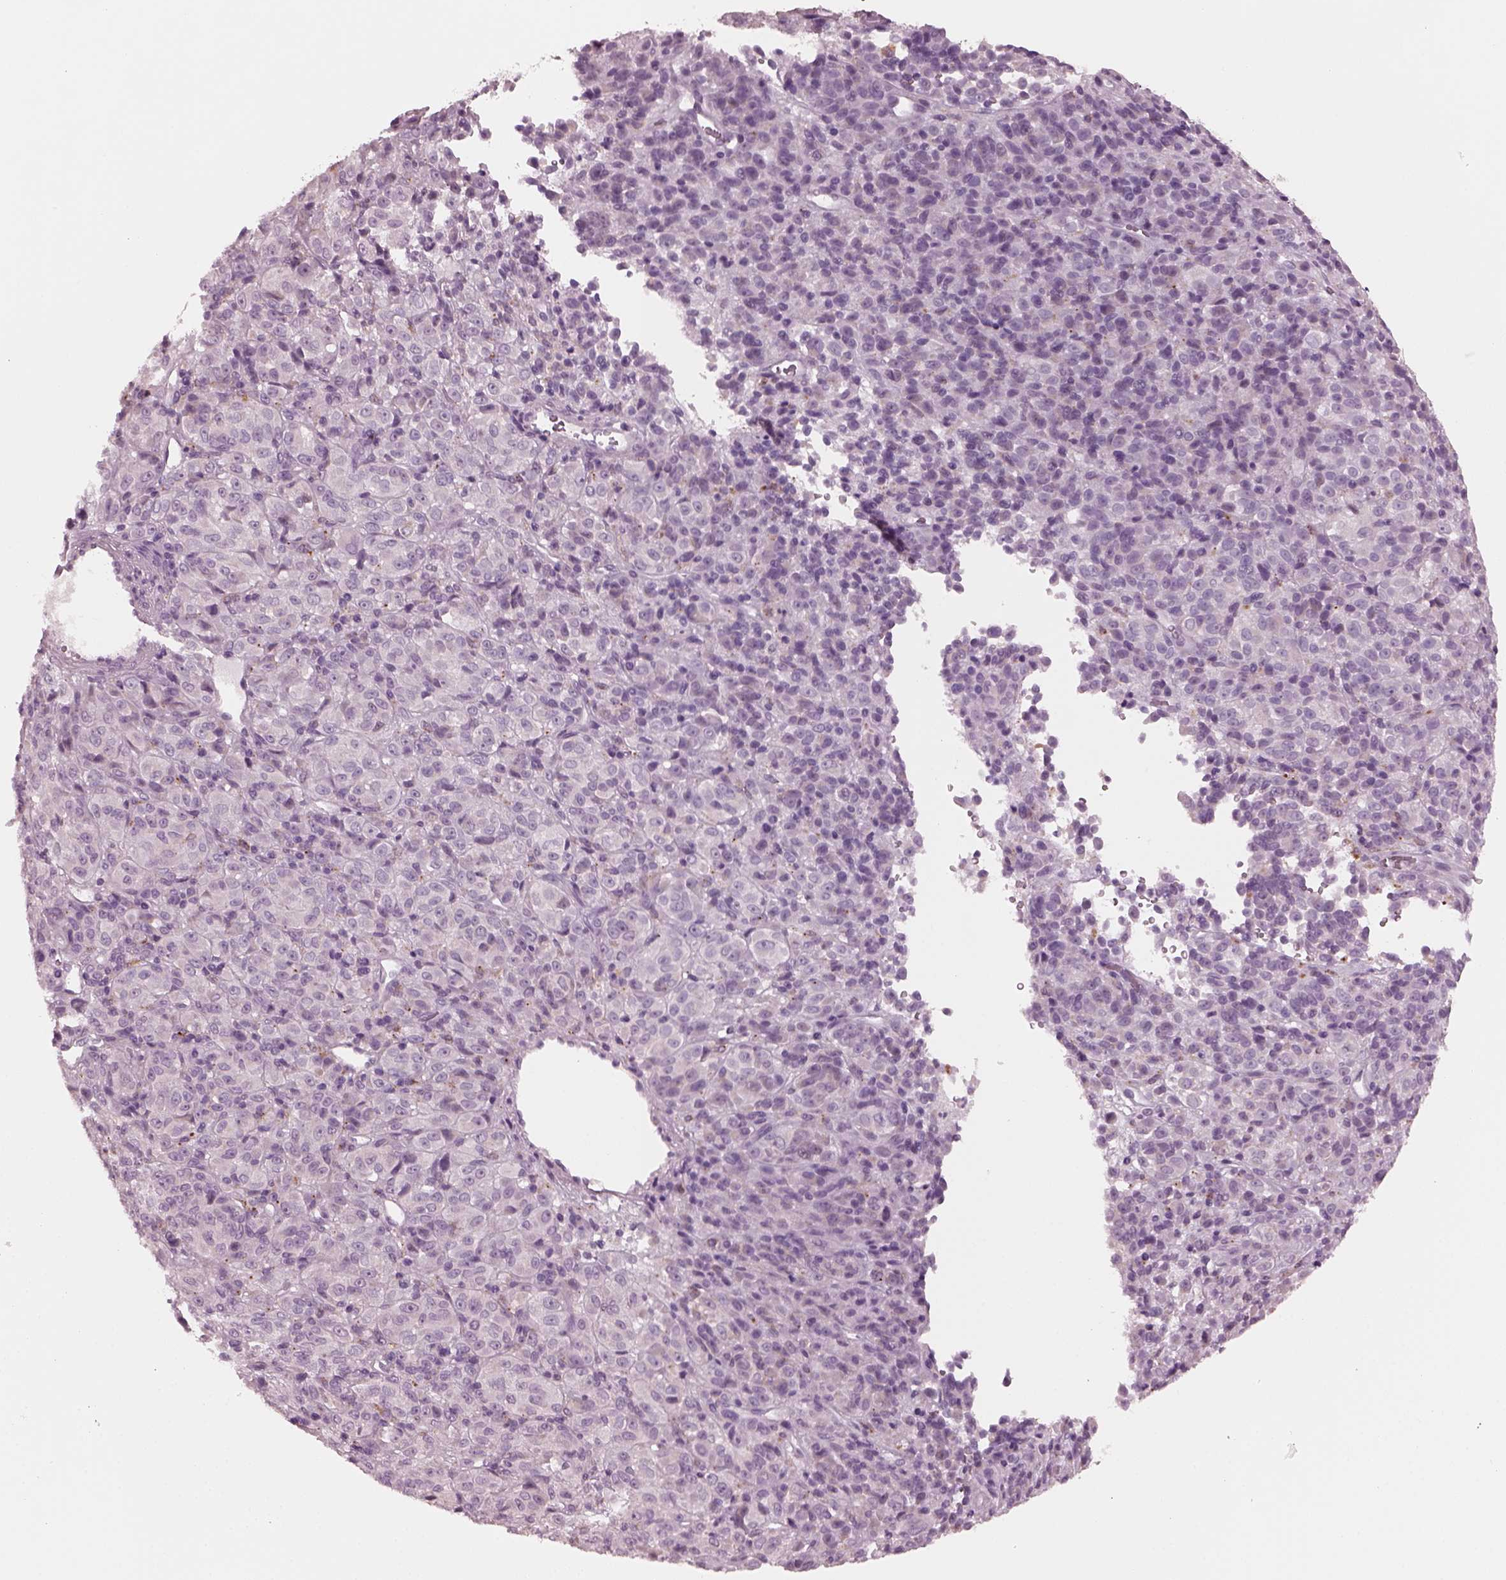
{"staining": {"intensity": "negative", "quantity": "none", "location": "none"}, "tissue": "melanoma", "cell_type": "Tumor cells", "image_type": "cancer", "snomed": [{"axis": "morphology", "description": "Malignant melanoma, Metastatic site"}, {"axis": "topography", "description": "Brain"}], "caption": "High magnification brightfield microscopy of malignant melanoma (metastatic site) stained with DAB (3,3'-diaminobenzidine) (brown) and counterstained with hematoxylin (blue): tumor cells show no significant positivity.", "gene": "SLAMF8", "patient": {"sex": "female", "age": 56}}